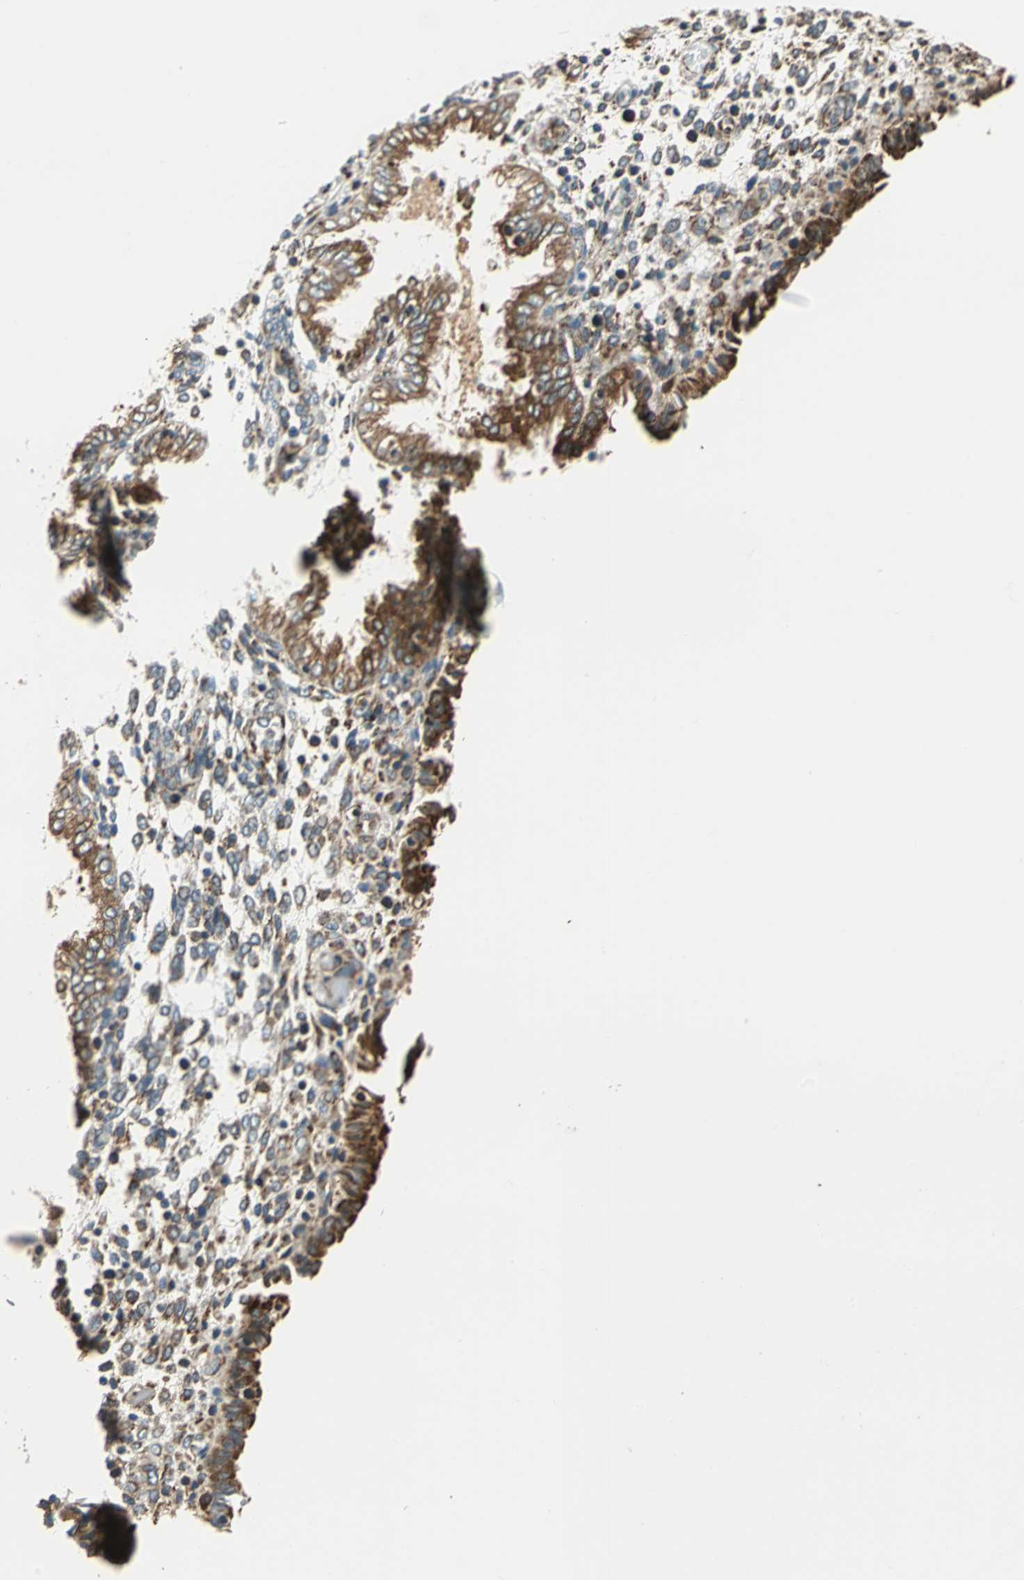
{"staining": {"intensity": "negative", "quantity": "none", "location": "none"}, "tissue": "endometrium", "cell_type": "Cells in endometrial stroma", "image_type": "normal", "snomed": [{"axis": "morphology", "description": "Normal tissue, NOS"}, {"axis": "topography", "description": "Endometrium"}], "caption": "IHC image of benign endometrium: endometrium stained with DAB shows no significant protein expression in cells in endometrial stroma. (Brightfield microscopy of DAB immunohistochemistry (IHC) at high magnification).", "gene": "PDIA4", "patient": {"sex": "female", "age": 33}}